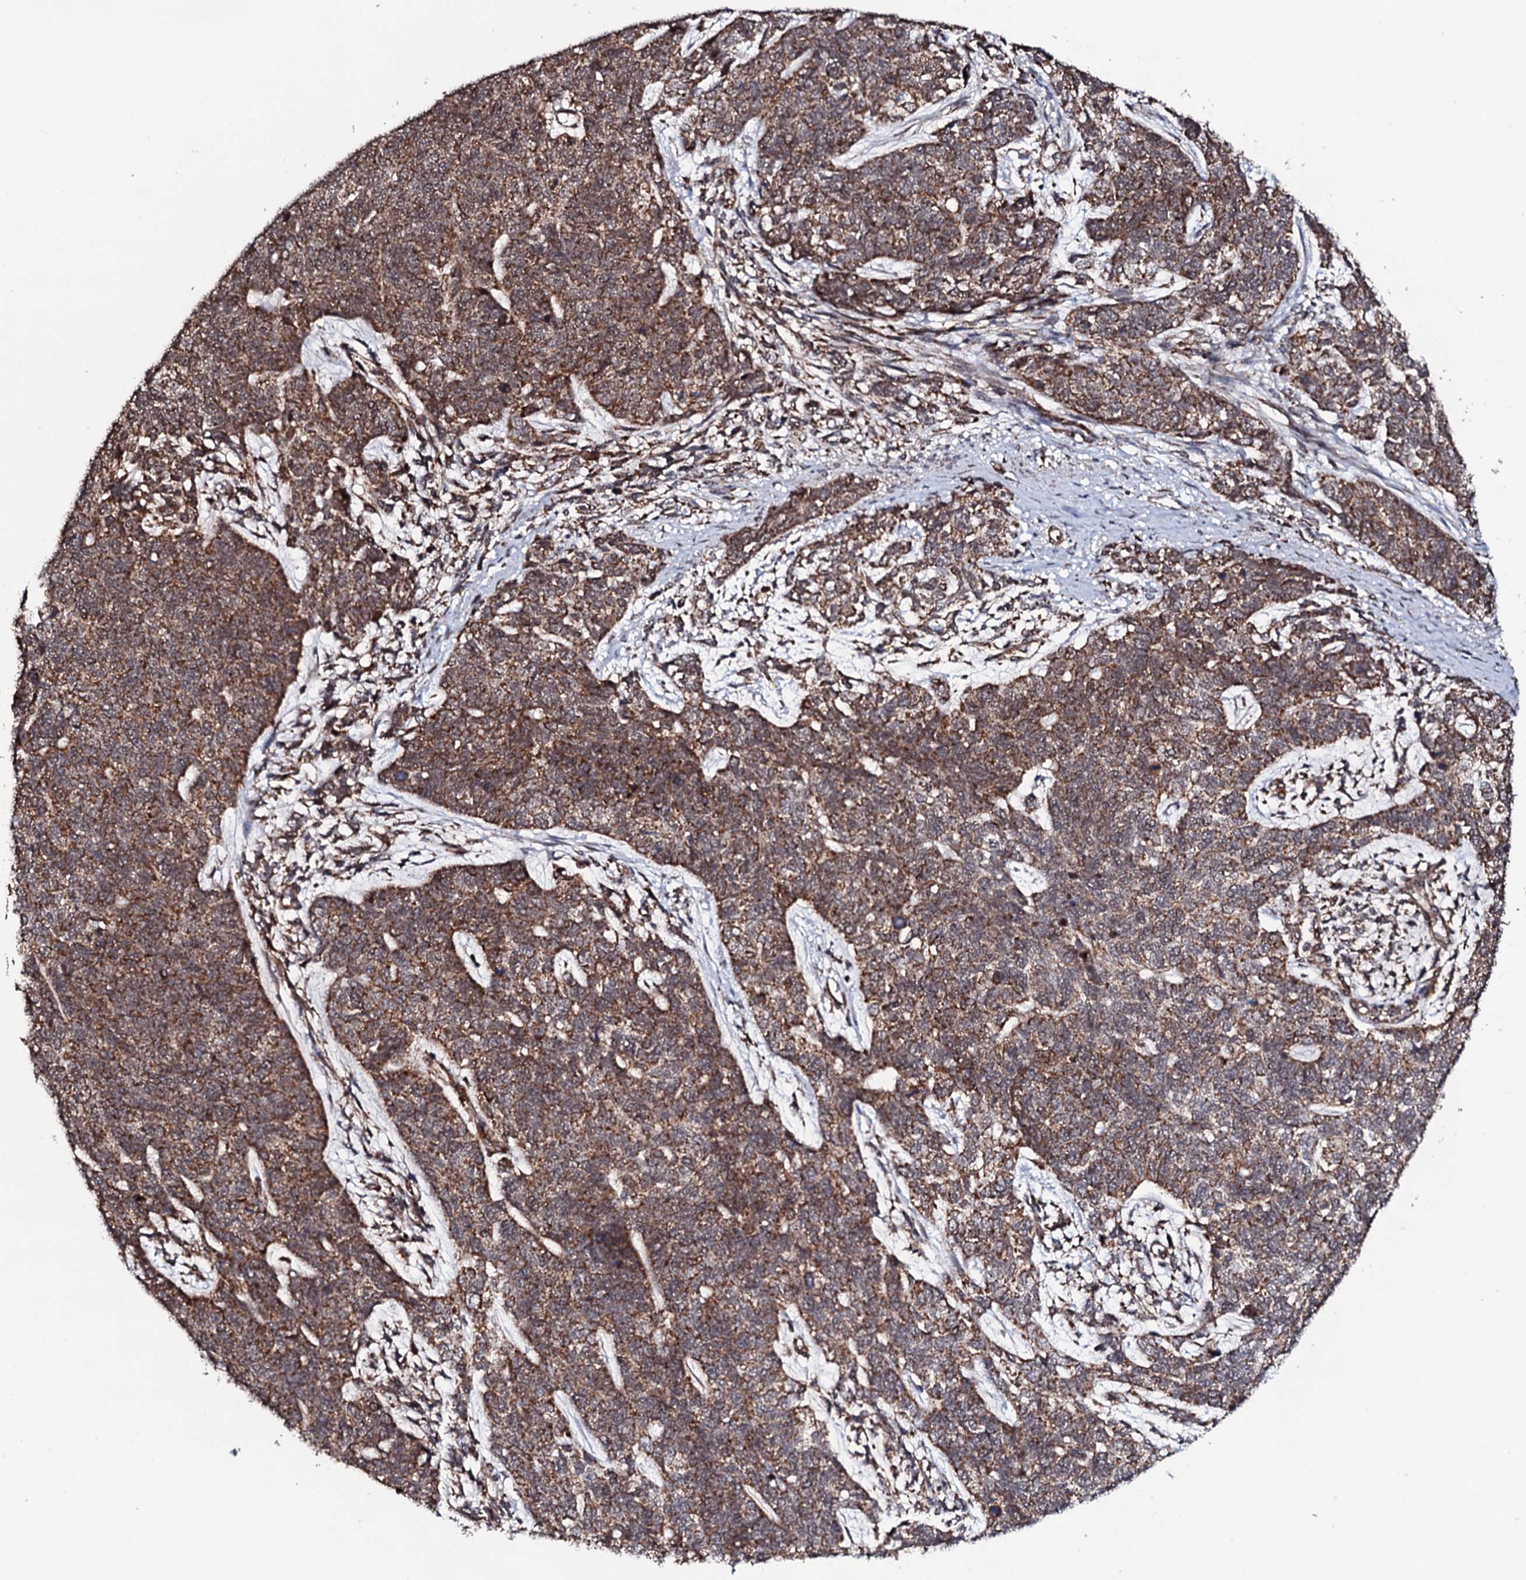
{"staining": {"intensity": "strong", "quantity": ">75%", "location": "cytoplasmic/membranous"}, "tissue": "cervical cancer", "cell_type": "Tumor cells", "image_type": "cancer", "snomed": [{"axis": "morphology", "description": "Squamous cell carcinoma, NOS"}, {"axis": "topography", "description": "Cervix"}], "caption": "Immunohistochemistry (IHC) of cervical squamous cell carcinoma reveals high levels of strong cytoplasmic/membranous staining in approximately >75% of tumor cells. The protein is shown in brown color, while the nuclei are stained blue.", "gene": "MTIF3", "patient": {"sex": "female", "age": 63}}